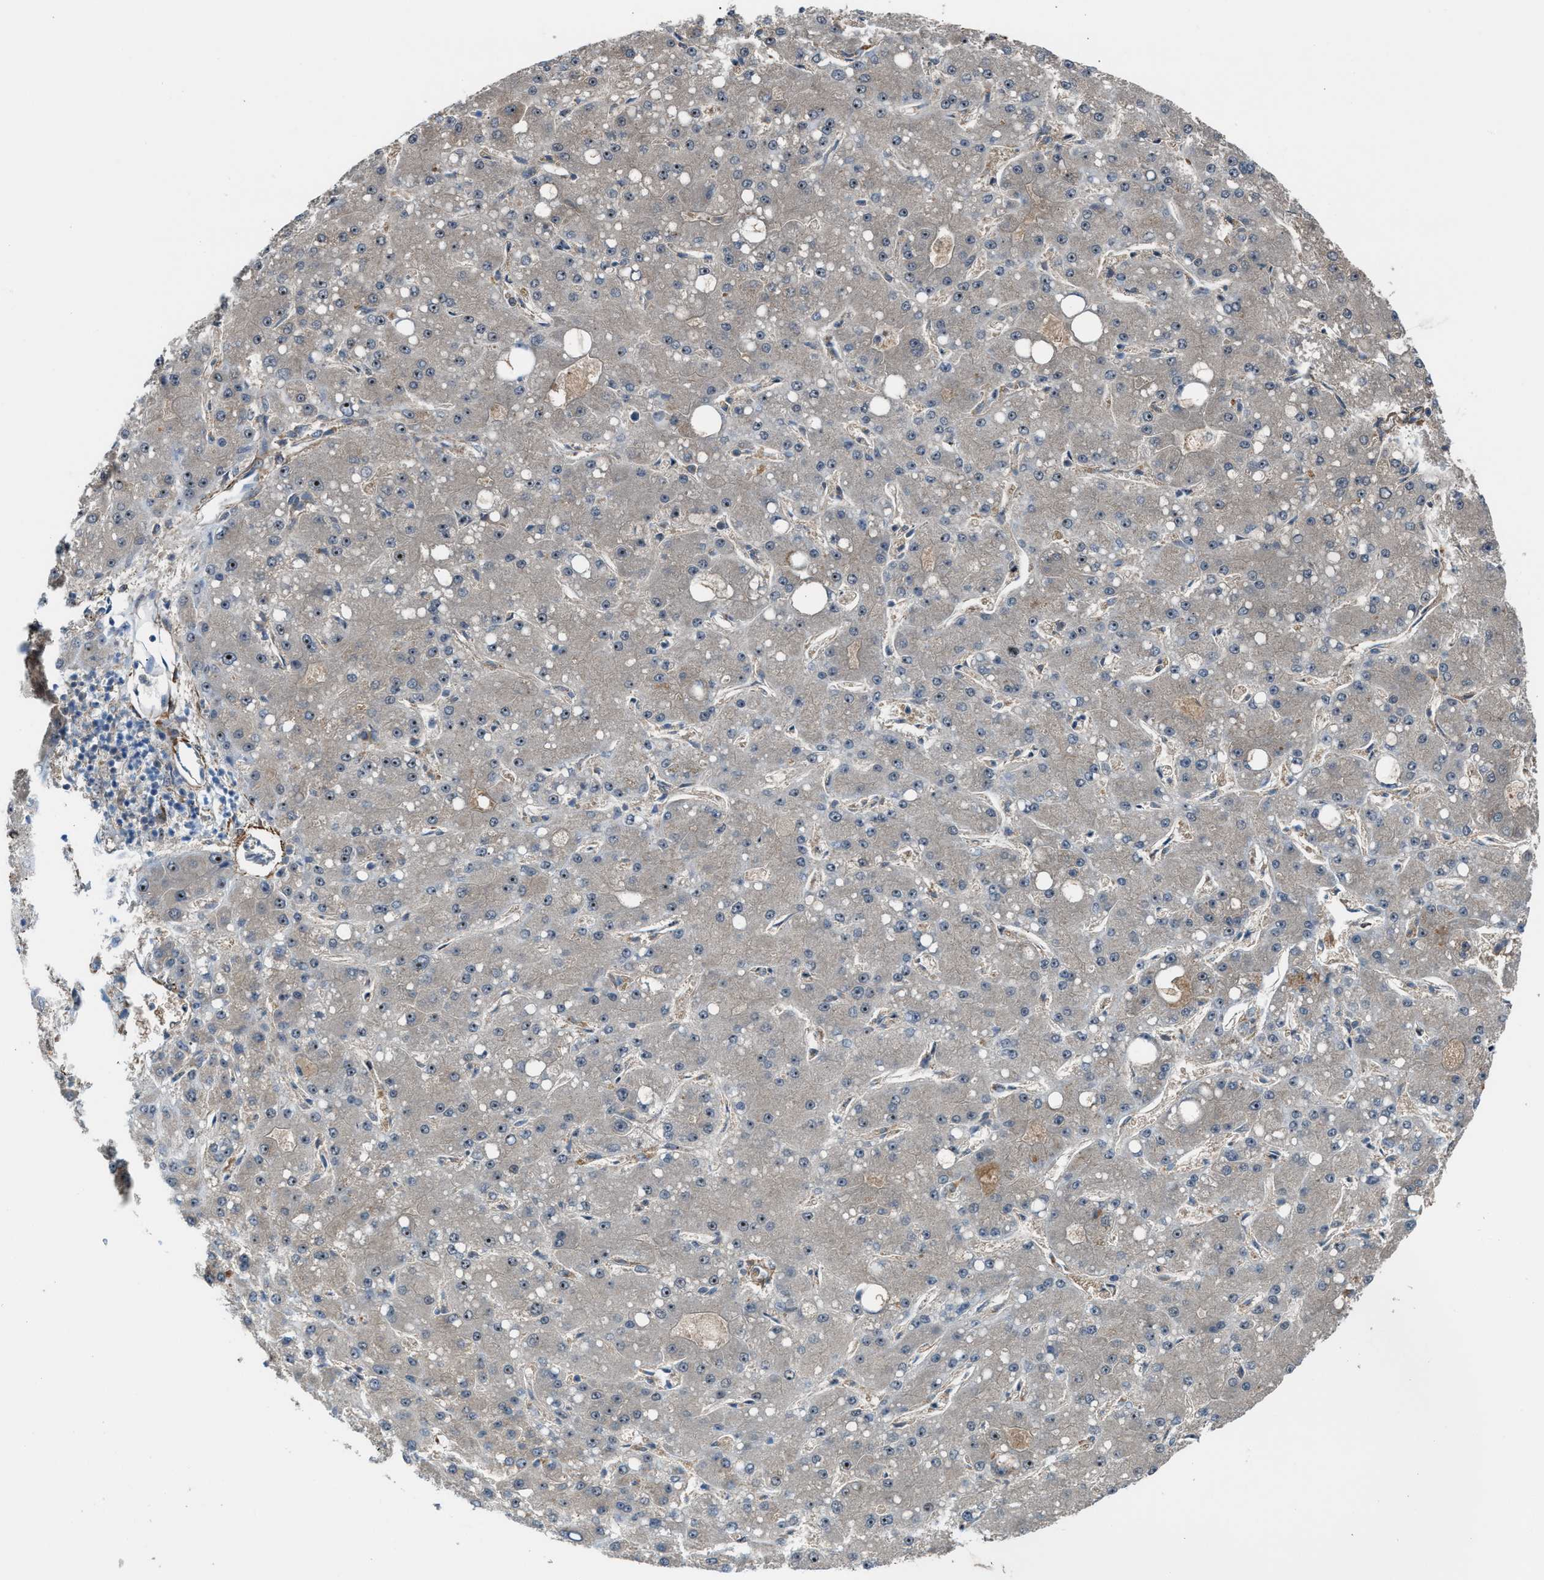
{"staining": {"intensity": "weak", "quantity": "25%-75%", "location": "nuclear"}, "tissue": "liver cancer", "cell_type": "Tumor cells", "image_type": "cancer", "snomed": [{"axis": "morphology", "description": "Carcinoma, Hepatocellular, NOS"}, {"axis": "topography", "description": "Liver"}], "caption": "Protein staining shows weak nuclear staining in about 25%-75% of tumor cells in liver cancer (hepatocellular carcinoma).", "gene": "NQO2", "patient": {"sex": "male", "age": 67}}